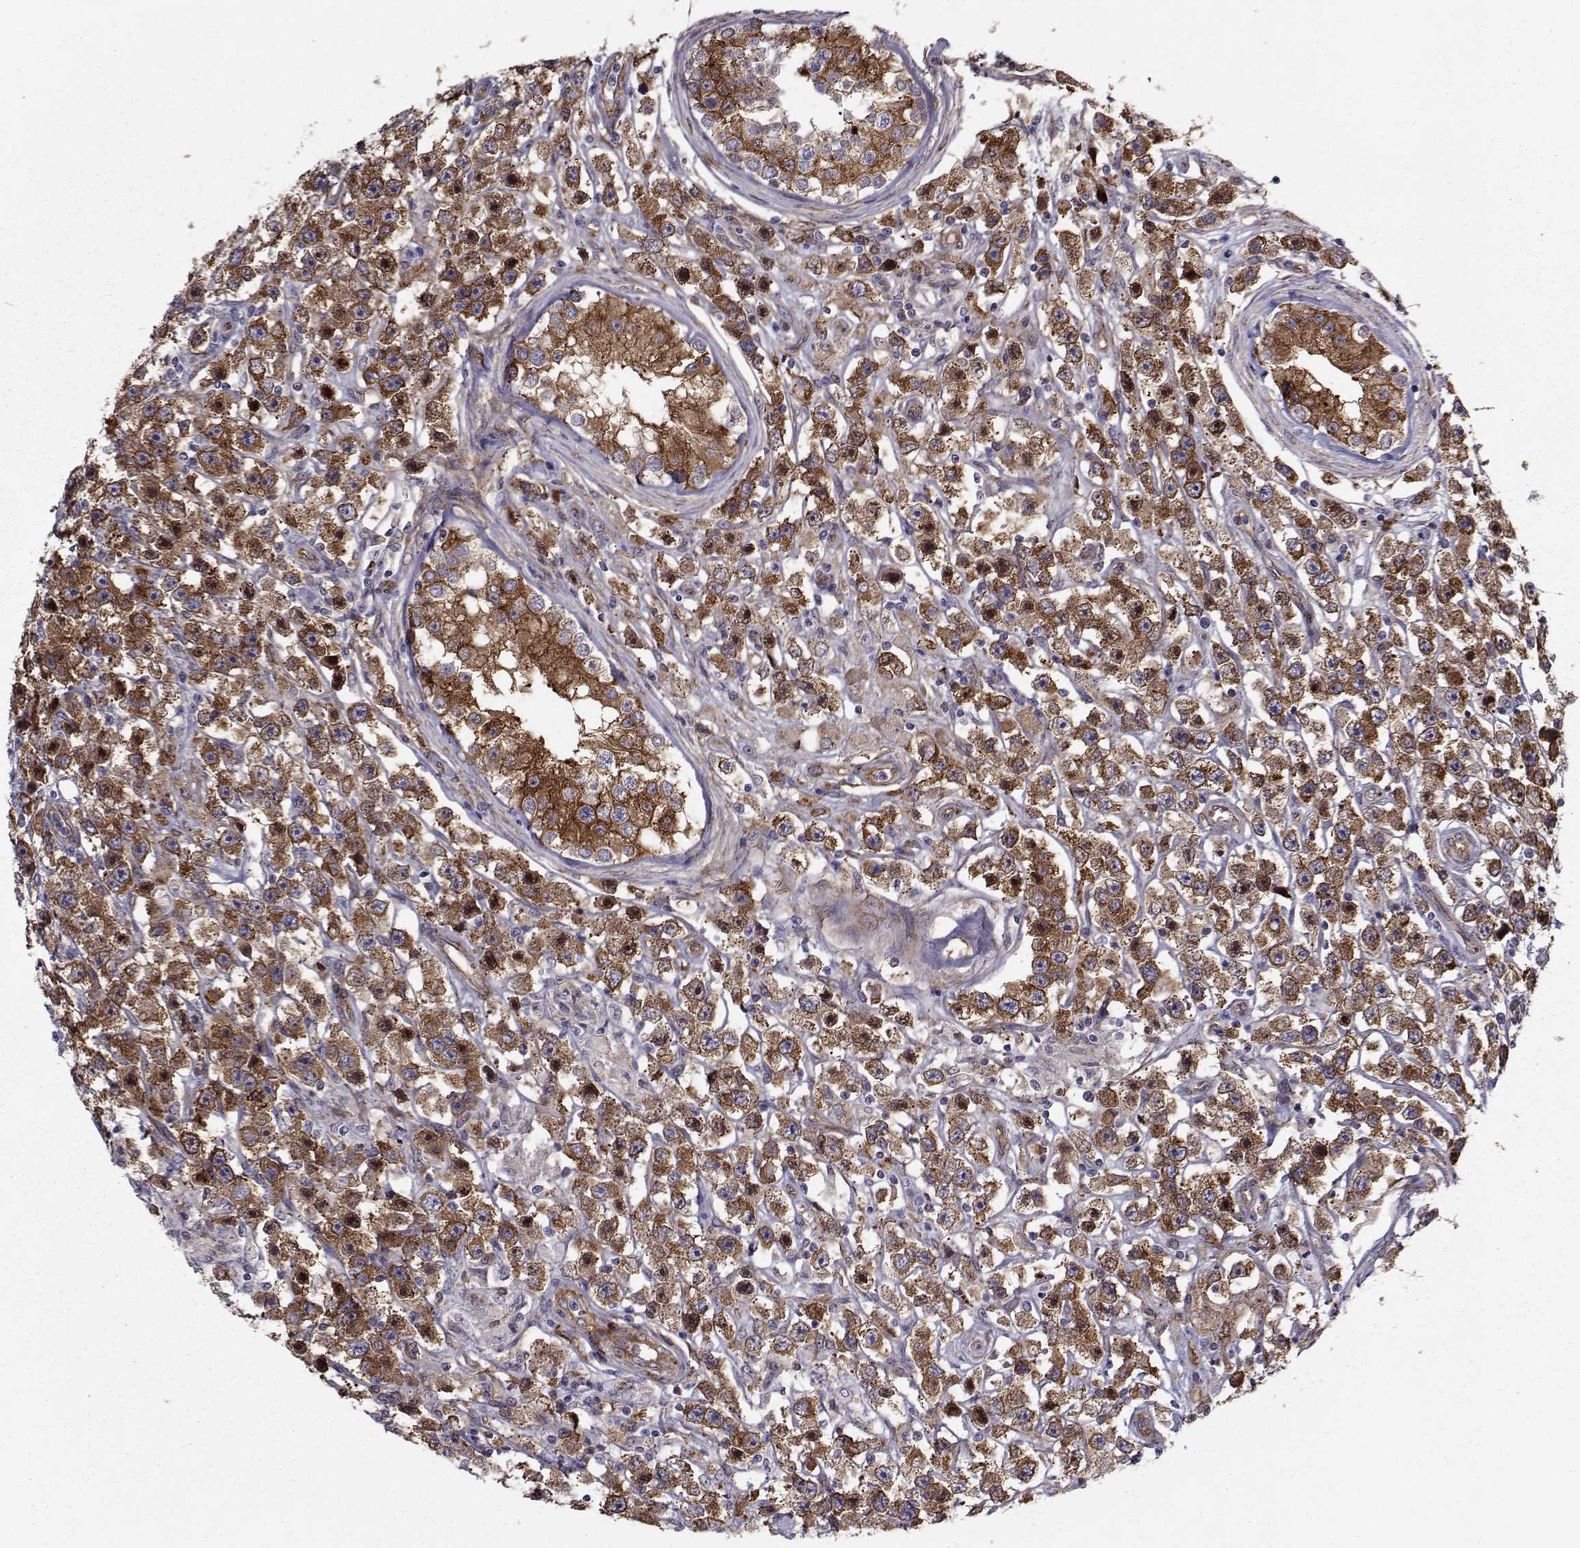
{"staining": {"intensity": "strong", "quantity": ">75%", "location": "cytoplasmic/membranous"}, "tissue": "testis cancer", "cell_type": "Tumor cells", "image_type": "cancer", "snomed": [{"axis": "morphology", "description": "Seminoma, NOS"}, {"axis": "topography", "description": "Testis"}], "caption": "An IHC micrograph of tumor tissue is shown. Protein staining in brown labels strong cytoplasmic/membranous positivity in testis cancer within tumor cells.", "gene": "TRIP10", "patient": {"sex": "male", "age": 45}}